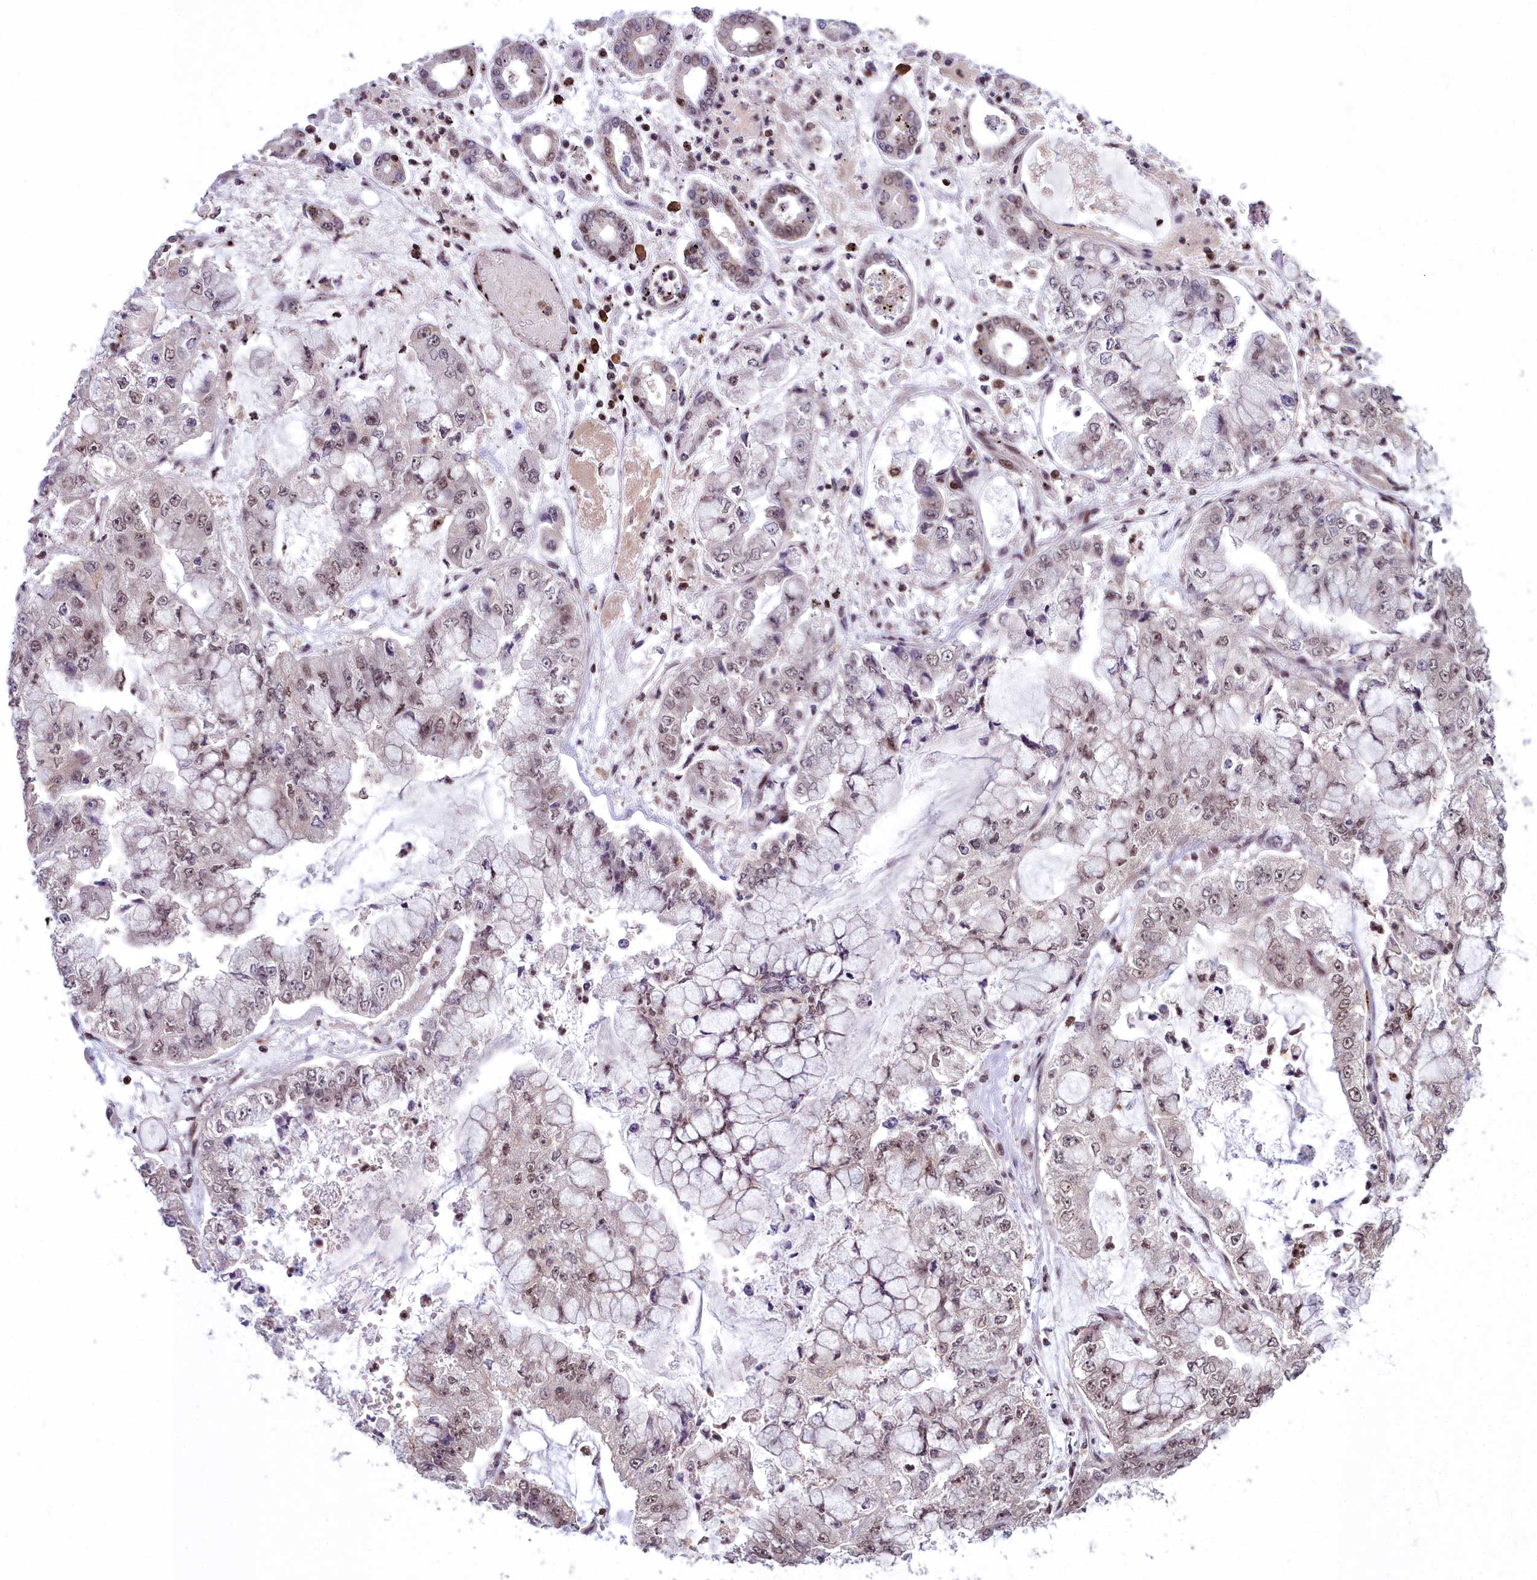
{"staining": {"intensity": "weak", "quantity": "25%-75%", "location": "nuclear"}, "tissue": "stomach cancer", "cell_type": "Tumor cells", "image_type": "cancer", "snomed": [{"axis": "morphology", "description": "Adenocarcinoma, NOS"}, {"axis": "topography", "description": "Stomach"}], "caption": "Protein positivity by IHC shows weak nuclear positivity in about 25%-75% of tumor cells in stomach cancer. The protein is stained brown, and the nuclei are stained in blue (DAB (3,3'-diaminobenzidine) IHC with brightfield microscopy, high magnification).", "gene": "GMEB1", "patient": {"sex": "male", "age": 76}}